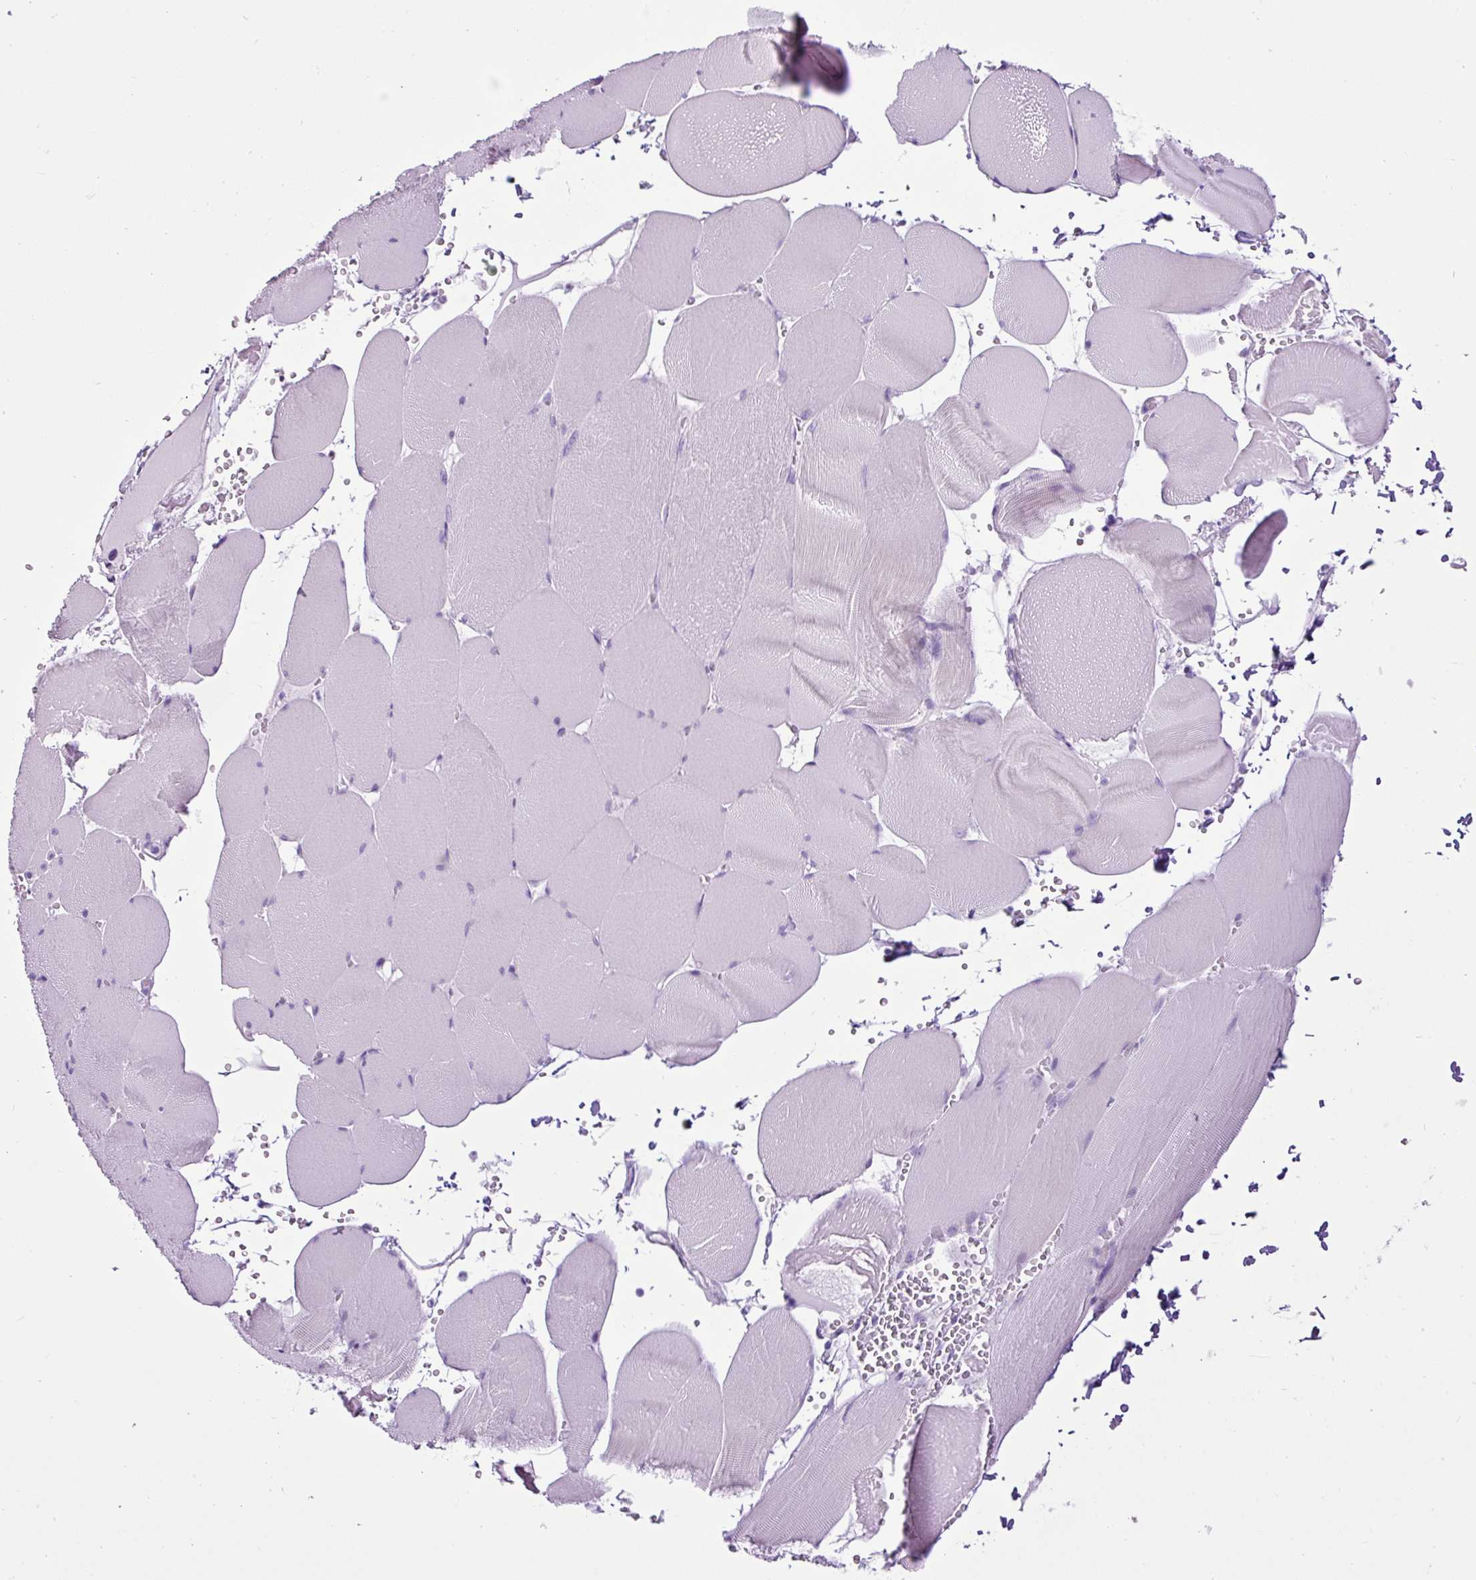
{"staining": {"intensity": "negative", "quantity": "none", "location": "none"}, "tissue": "skeletal muscle", "cell_type": "Myocytes", "image_type": "normal", "snomed": [{"axis": "morphology", "description": "Normal tissue, NOS"}, {"axis": "topography", "description": "Skeletal muscle"}, {"axis": "topography", "description": "Head-Neck"}], "caption": "Human skeletal muscle stained for a protein using IHC displays no expression in myocytes.", "gene": "LILRB4", "patient": {"sex": "male", "age": 66}}